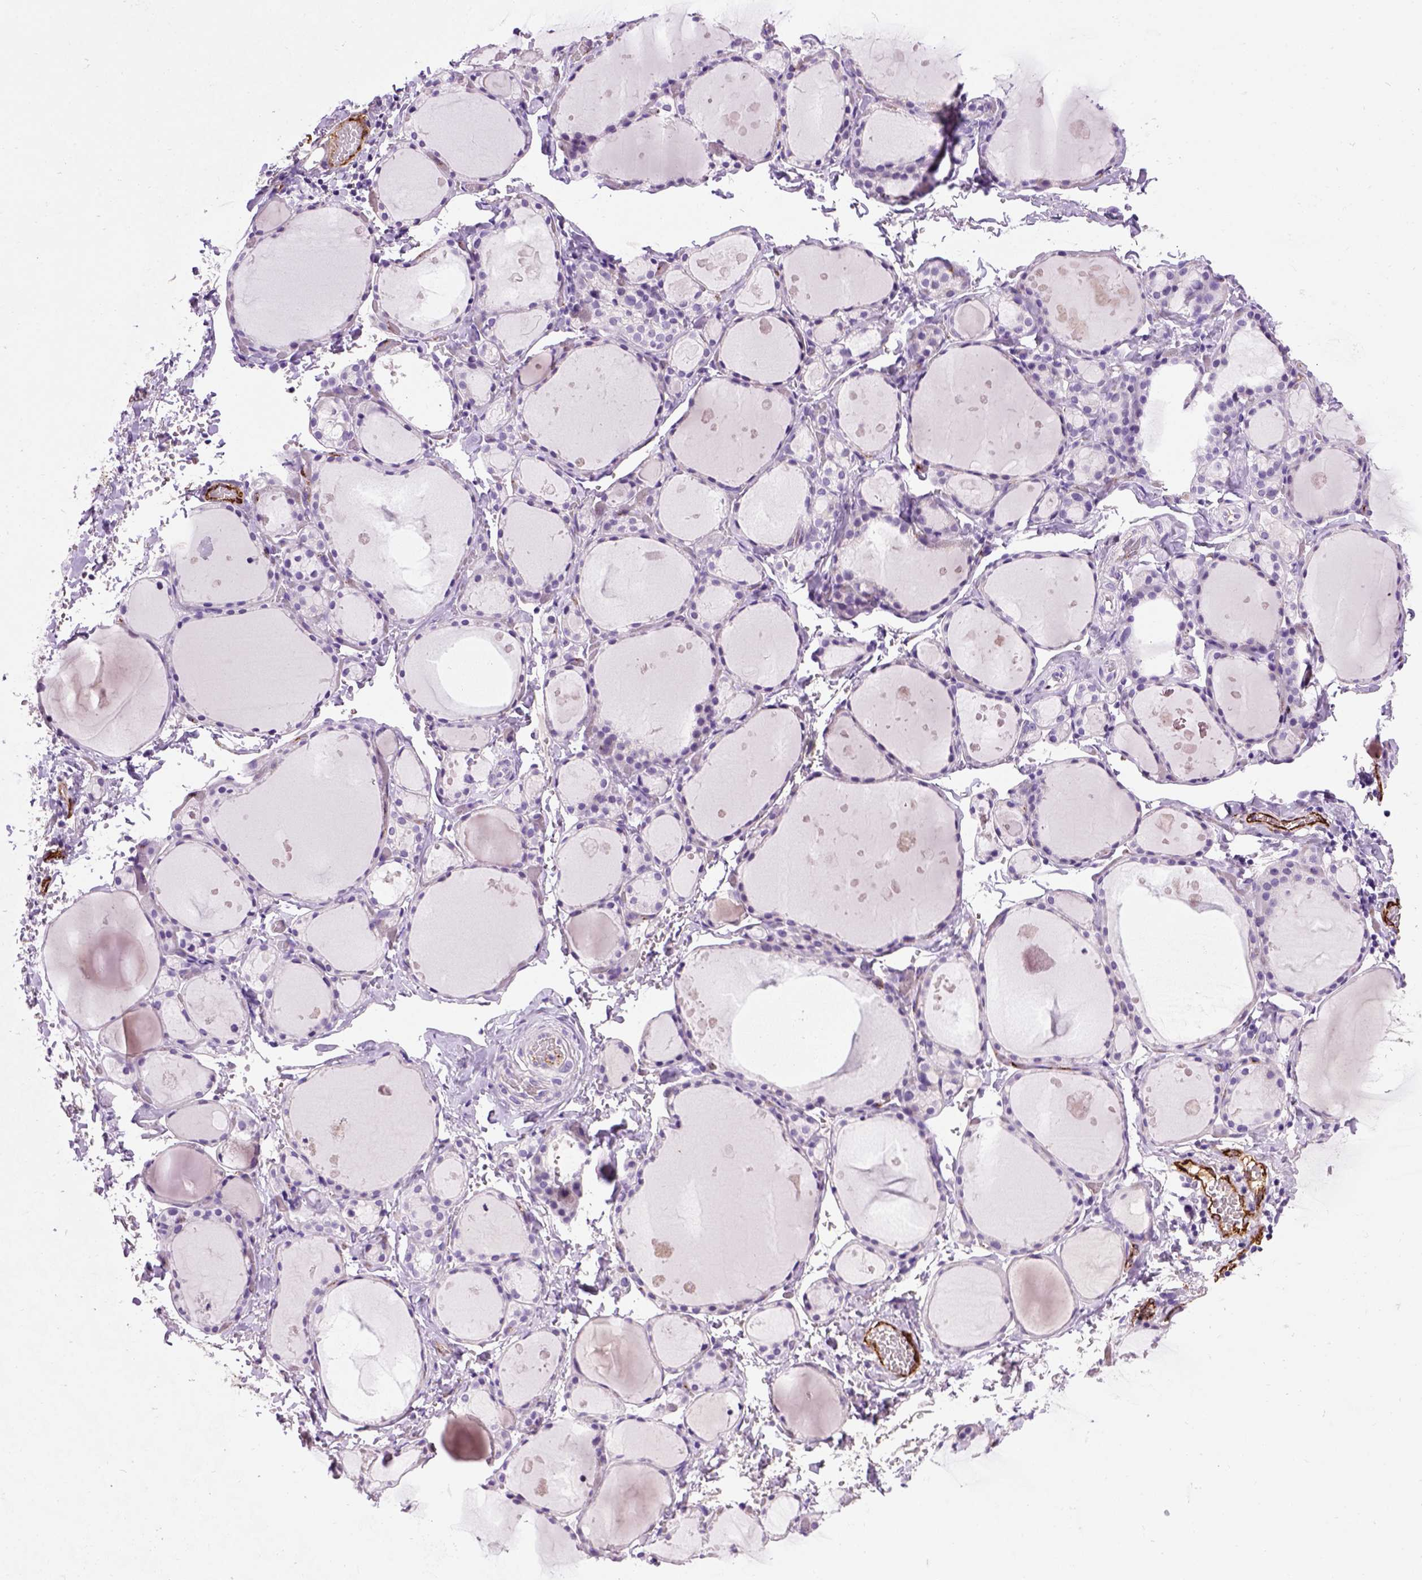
{"staining": {"intensity": "negative", "quantity": "none", "location": "none"}, "tissue": "thyroid gland", "cell_type": "Glandular cells", "image_type": "normal", "snomed": [{"axis": "morphology", "description": "Normal tissue, NOS"}, {"axis": "topography", "description": "Thyroid gland"}], "caption": "Human thyroid gland stained for a protein using immunohistochemistry demonstrates no expression in glandular cells.", "gene": "VWF", "patient": {"sex": "male", "age": 68}}